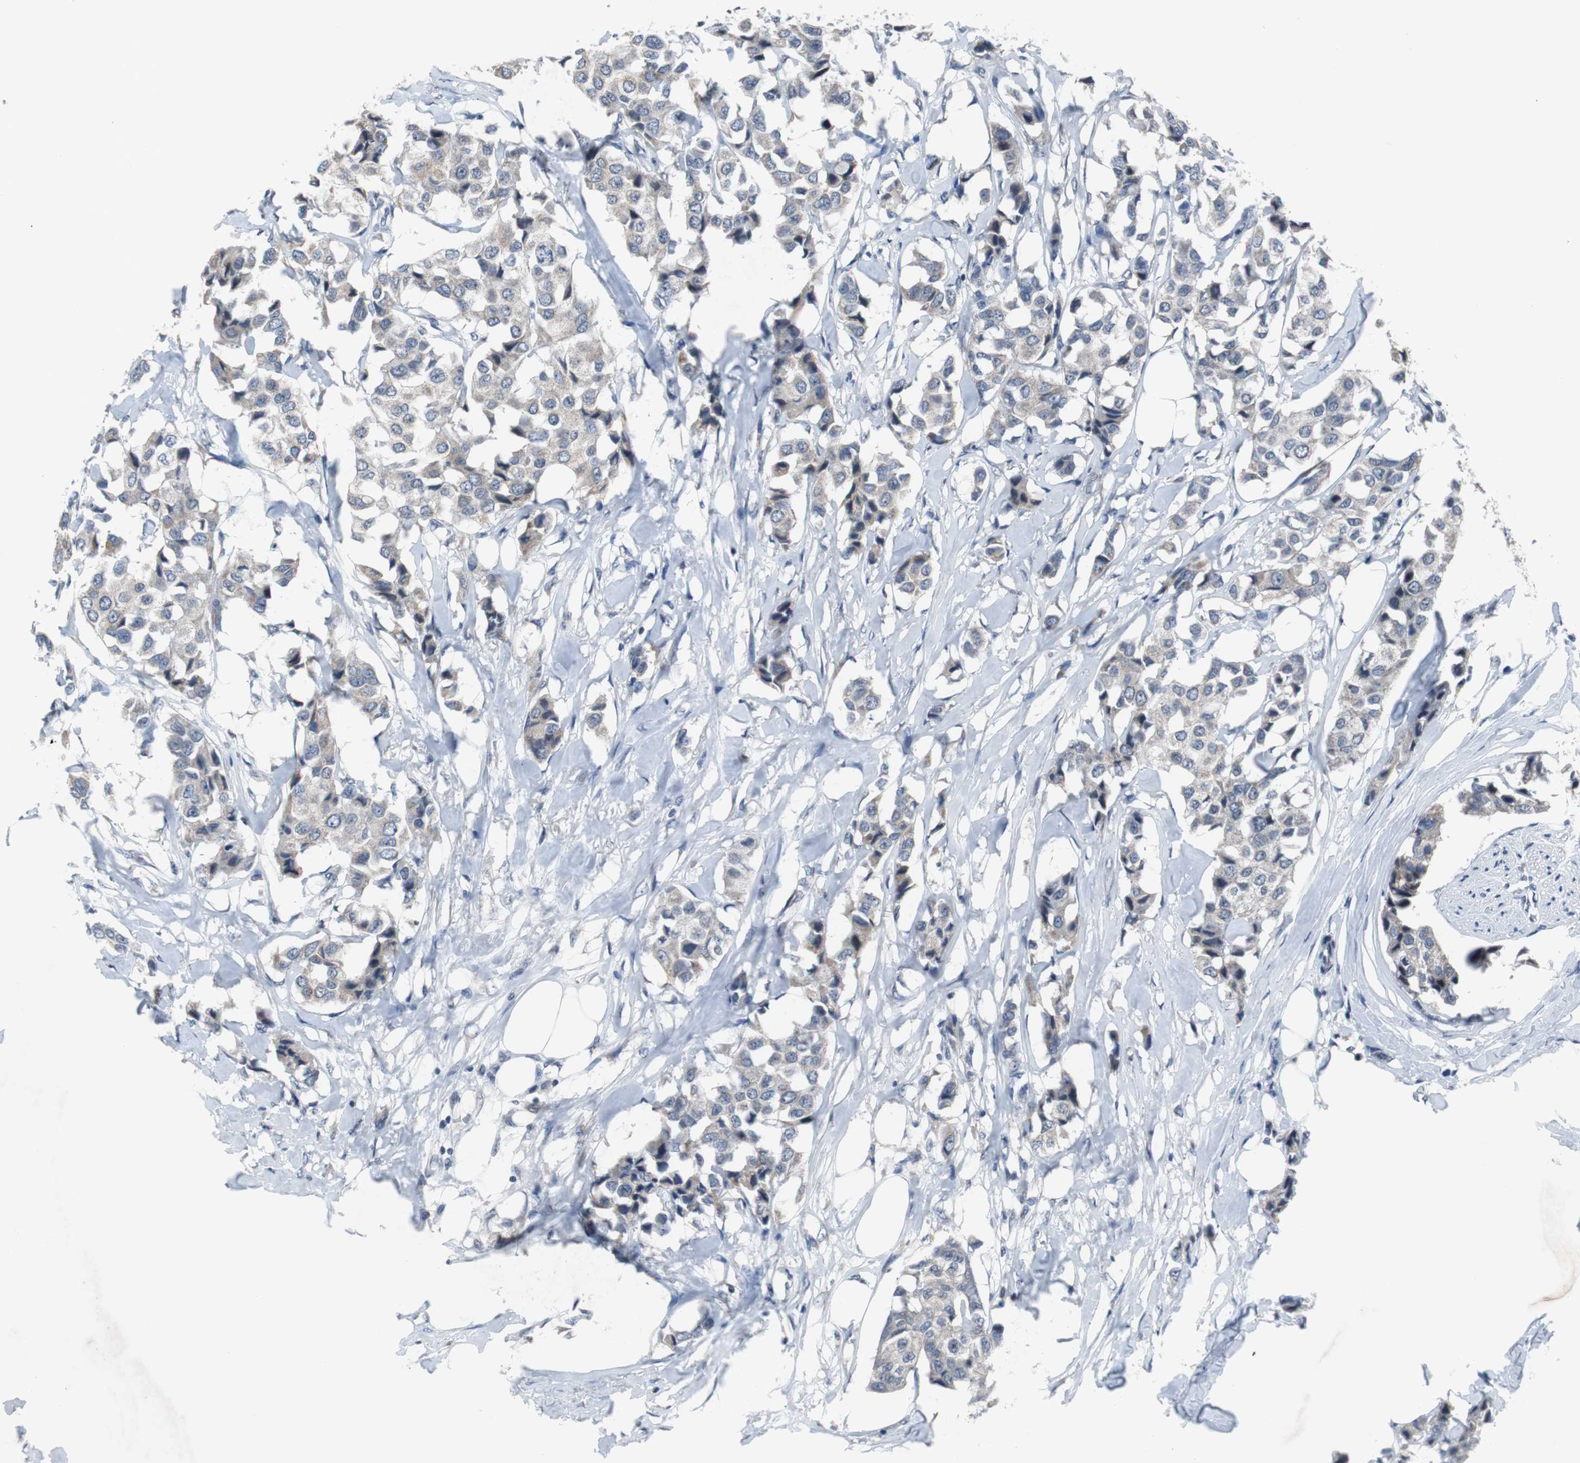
{"staining": {"intensity": "weak", "quantity": "<25%", "location": "cytoplasmic/membranous"}, "tissue": "breast cancer", "cell_type": "Tumor cells", "image_type": "cancer", "snomed": [{"axis": "morphology", "description": "Duct carcinoma"}, {"axis": "topography", "description": "Breast"}], "caption": "Tumor cells are negative for protein expression in human breast infiltrating ductal carcinoma.", "gene": "TP63", "patient": {"sex": "female", "age": 80}}